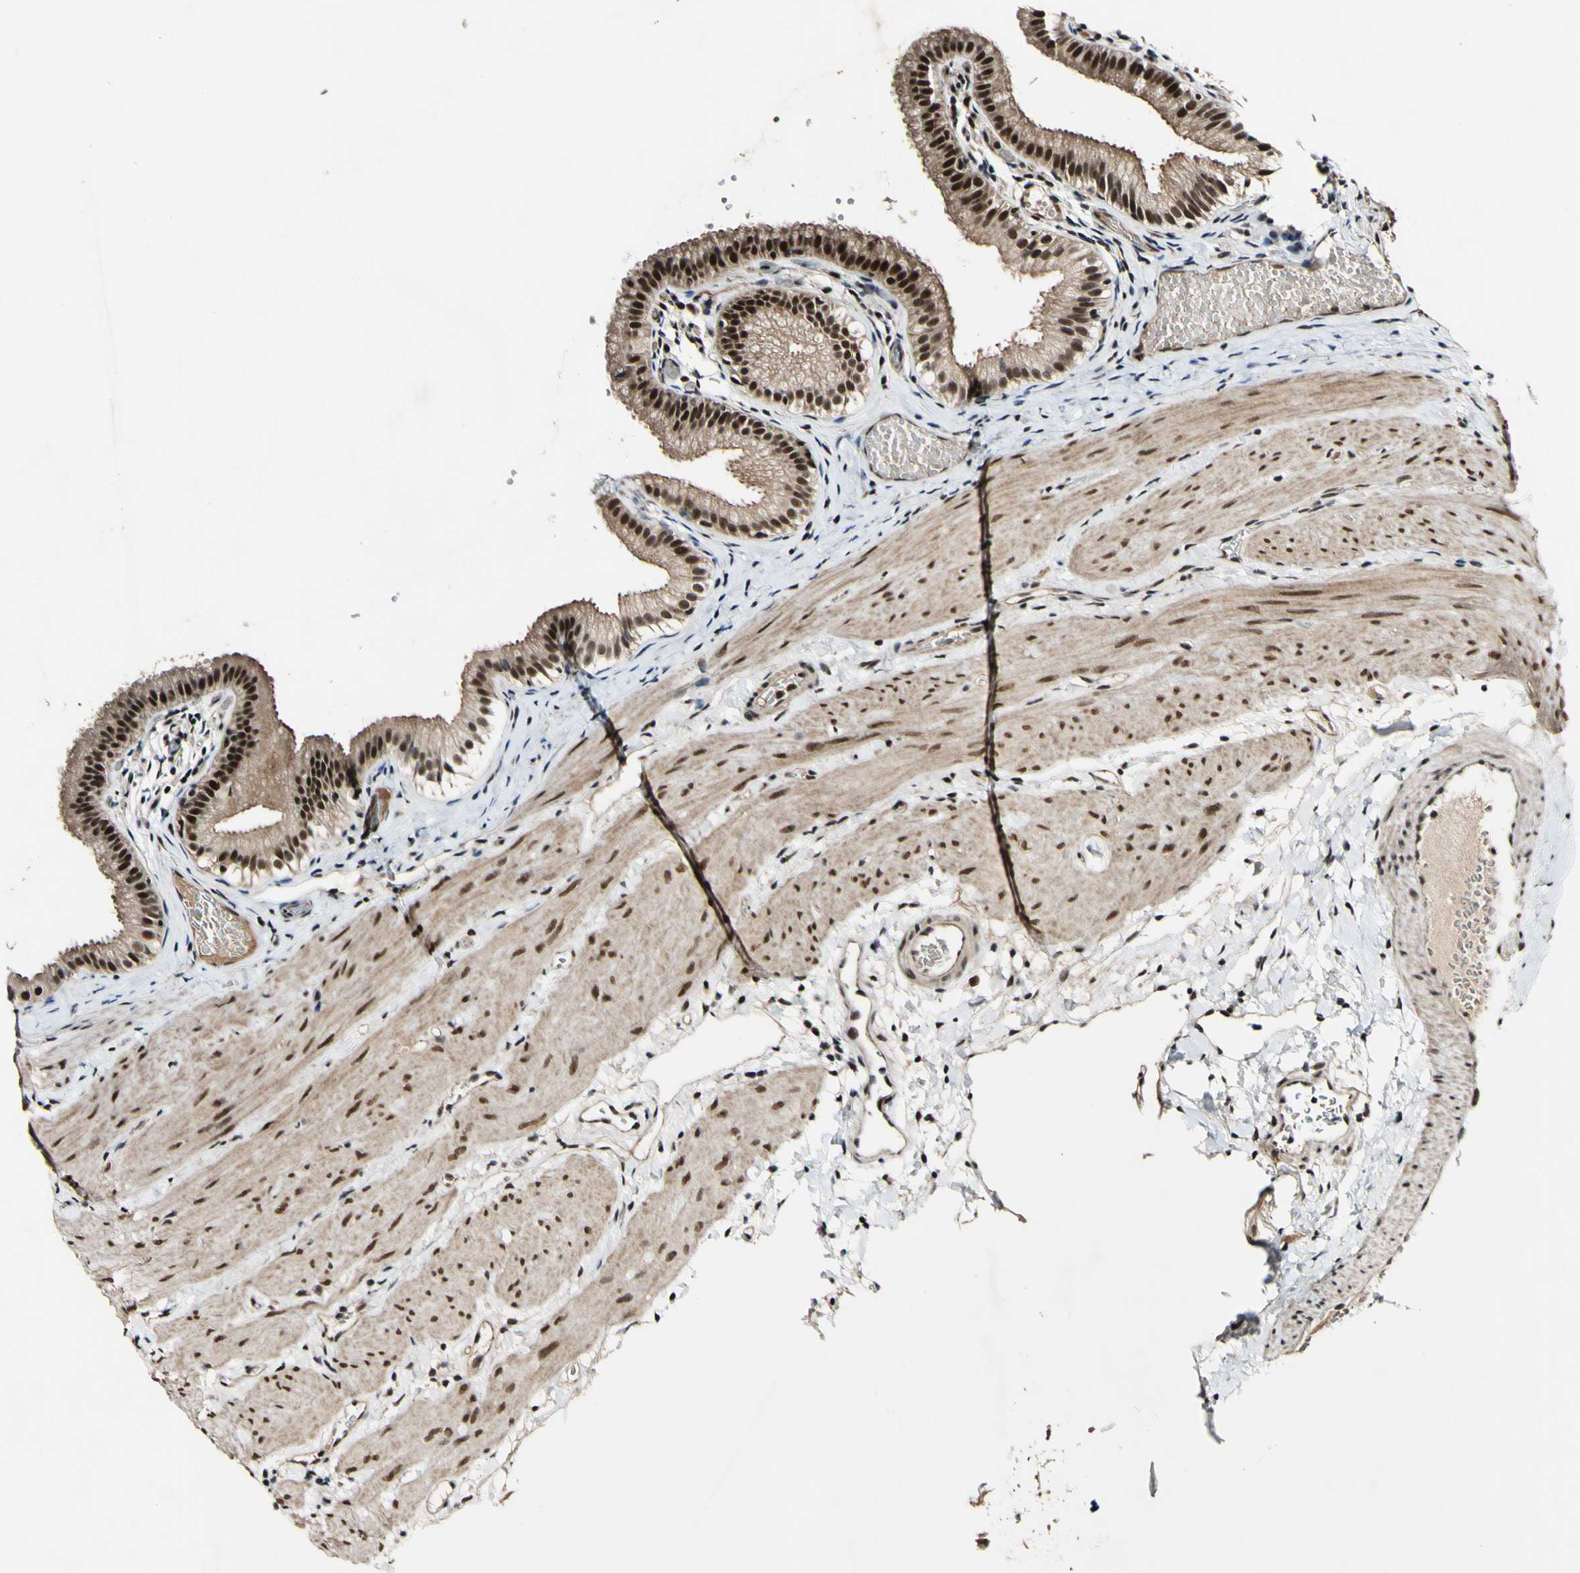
{"staining": {"intensity": "strong", "quantity": ">75%", "location": "cytoplasmic/membranous,nuclear"}, "tissue": "gallbladder", "cell_type": "Glandular cells", "image_type": "normal", "snomed": [{"axis": "morphology", "description": "Normal tissue, NOS"}, {"axis": "topography", "description": "Gallbladder"}], "caption": "The image displays staining of unremarkable gallbladder, revealing strong cytoplasmic/membranous,nuclear protein staining (brown color) within glandular cells.", "gene": "POLR2F", "patient": {"sex": "female", "age": 26}}